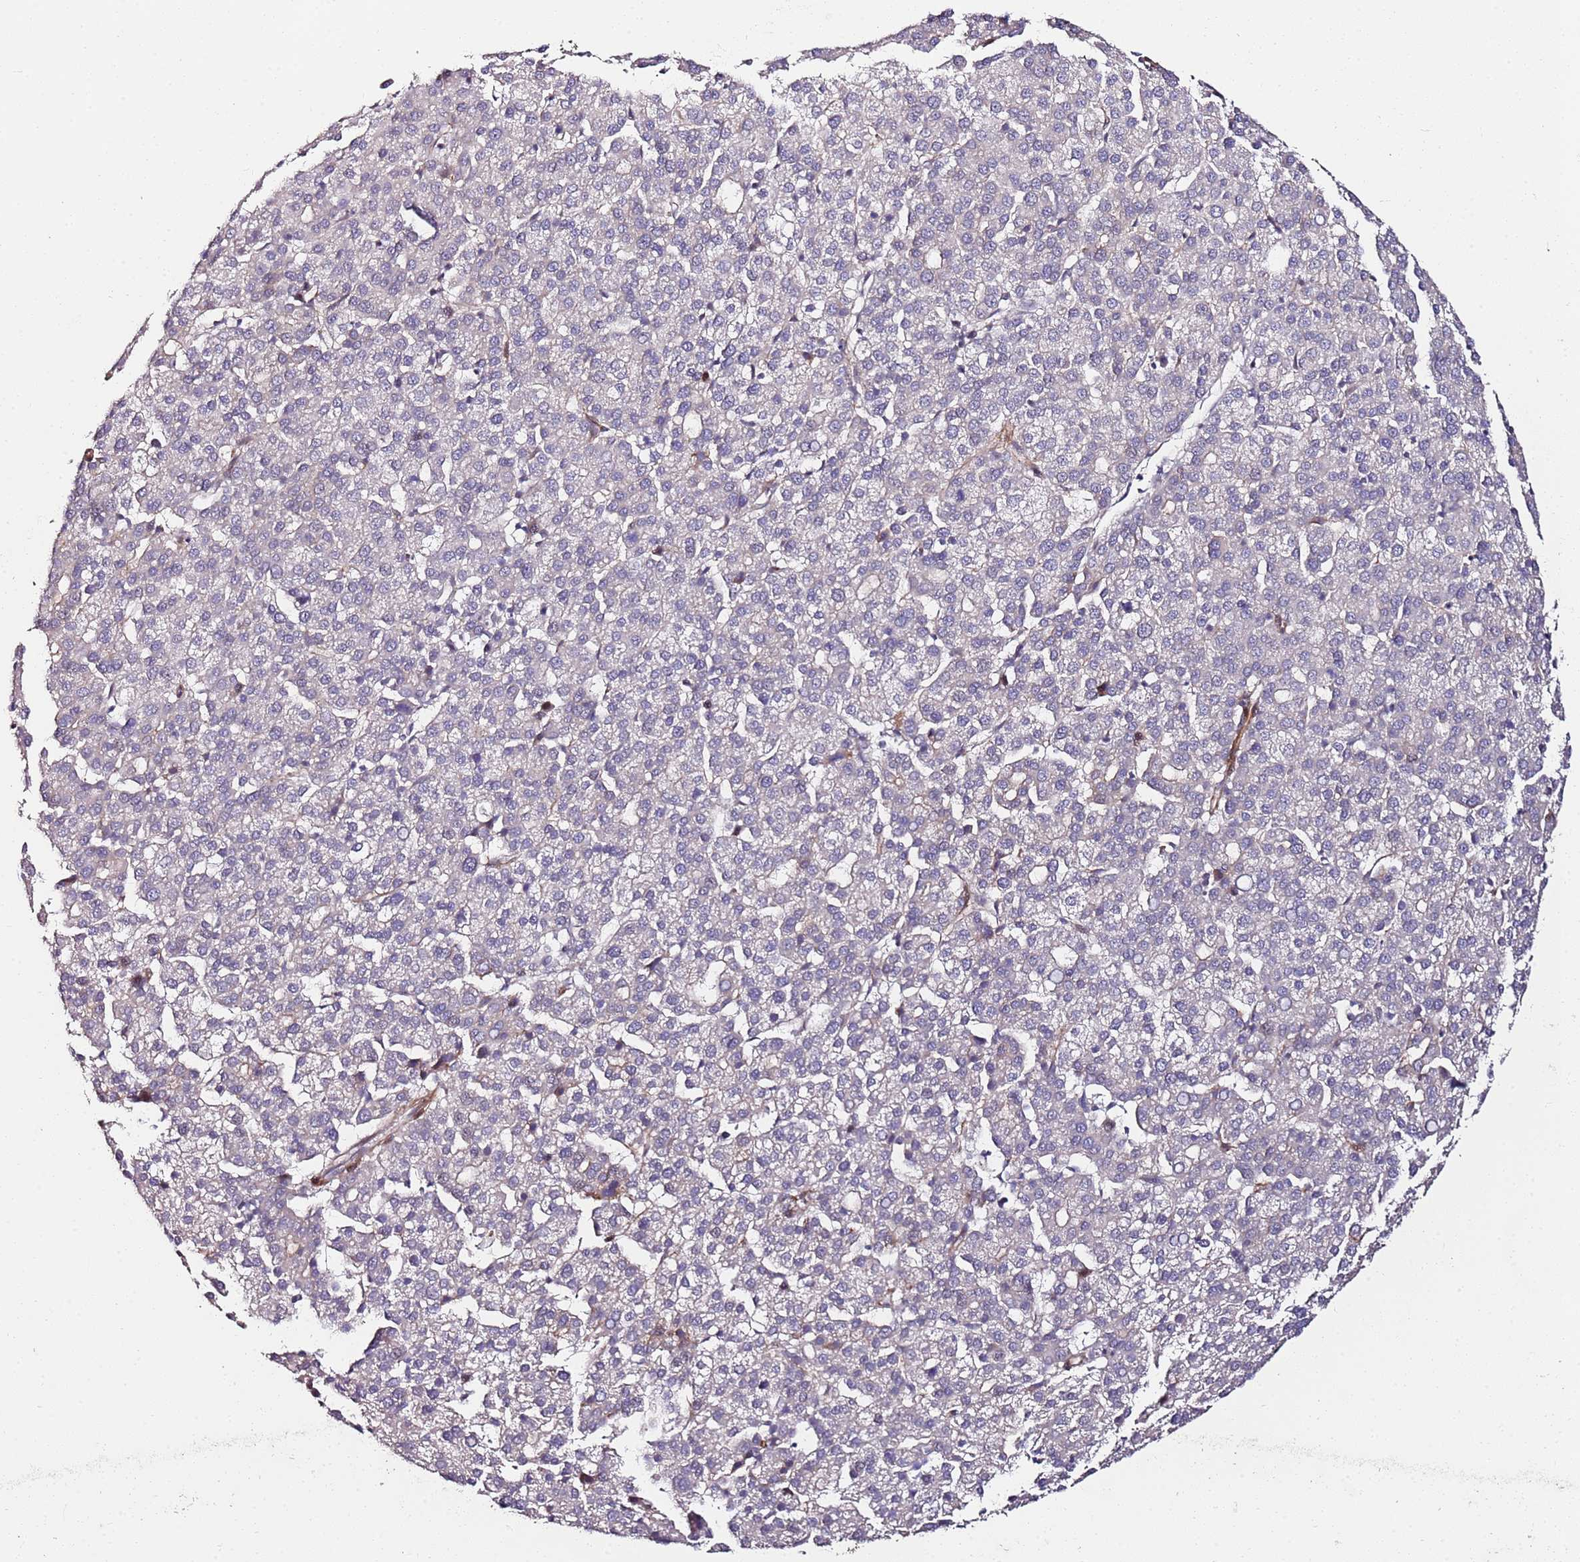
{"staining": {"intensity": "negative", "quantity": "none", "location": "none"}, "tissue": "liver cancer", "cell_type": "Tumor cells", "image_type": "cancer", "snomed": [{"axis": "morphology", "description": "Carcinoma, Hepatocellular, NOS"}, {"axis": "topography", "description": "Liver"}], "caption": "High magnification brightfield microscopy of hepatocellular carcinoma (liver) stained with DAB (brown) and counterstained with hematoxylin (blue): tumor cells show no significant expression. The staining was performed using DAB to visualize the protein expression in brown, while the nuclei were stained in blue with hematoxylin (Magnification: 20x).", "gene": "DUSP28", "patient": {"sex": "female", "age": 58}}